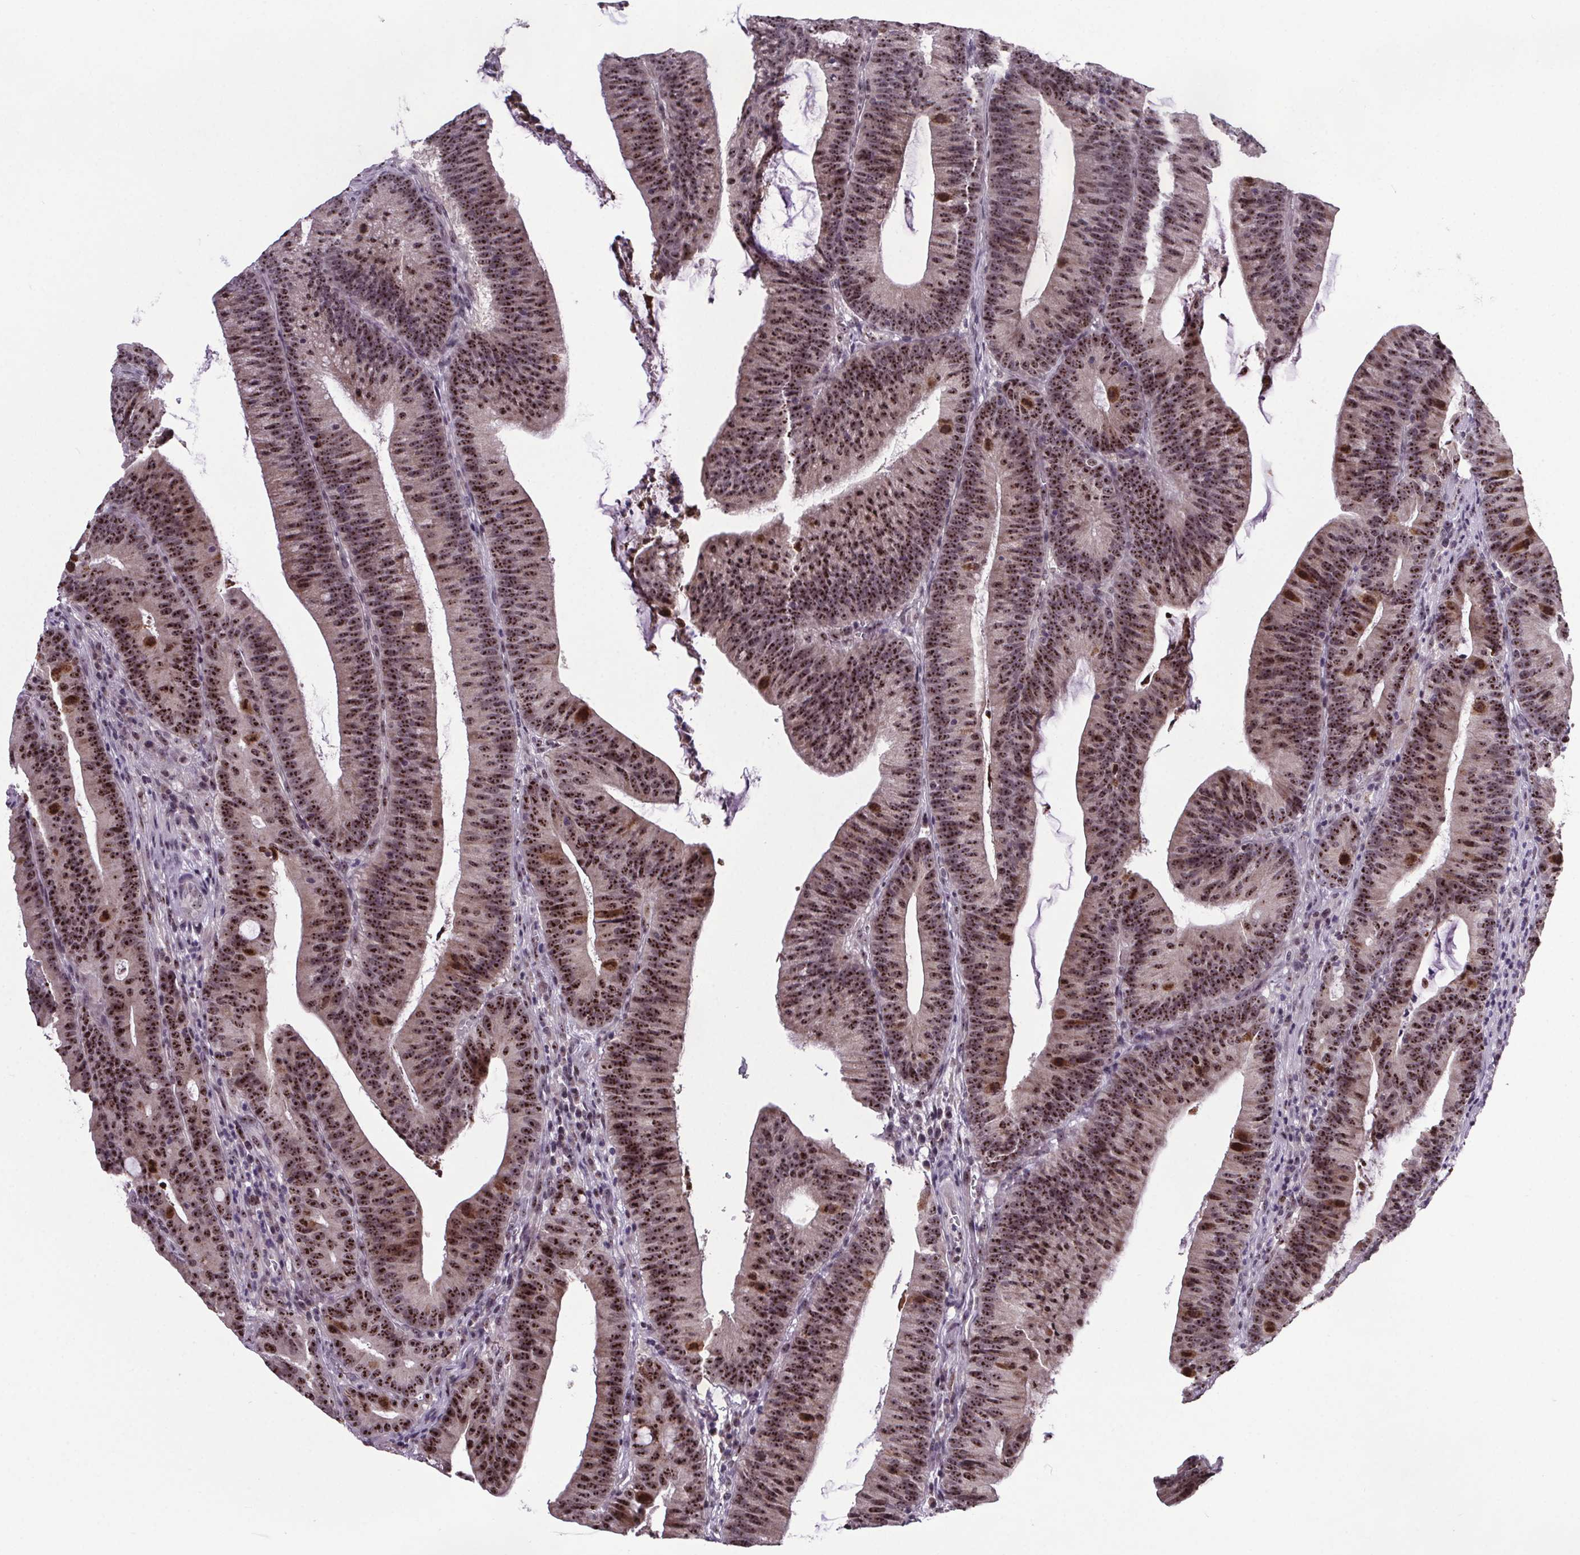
{"staining": {"intensity": "strong", "quantity": ">75%", "location": "nuclear"}, "tissue": "colorectal cancer", "cell_type": "Tumor cells", "image_type": "cancer", "snomed": [{"axis": "morphology", "description": "Adenocarcinoma, NOS"}, {"axis": "topography", "description": "Colon"}], "caption": "About >75% of tumor cells in colorectal cancer (adenocarcinoma) display strong nuclear protein positivity as visualized by brown immunohistochemical staining.", "gene": "ATMIN", "patient": {"sex": "female", "age": 78}}